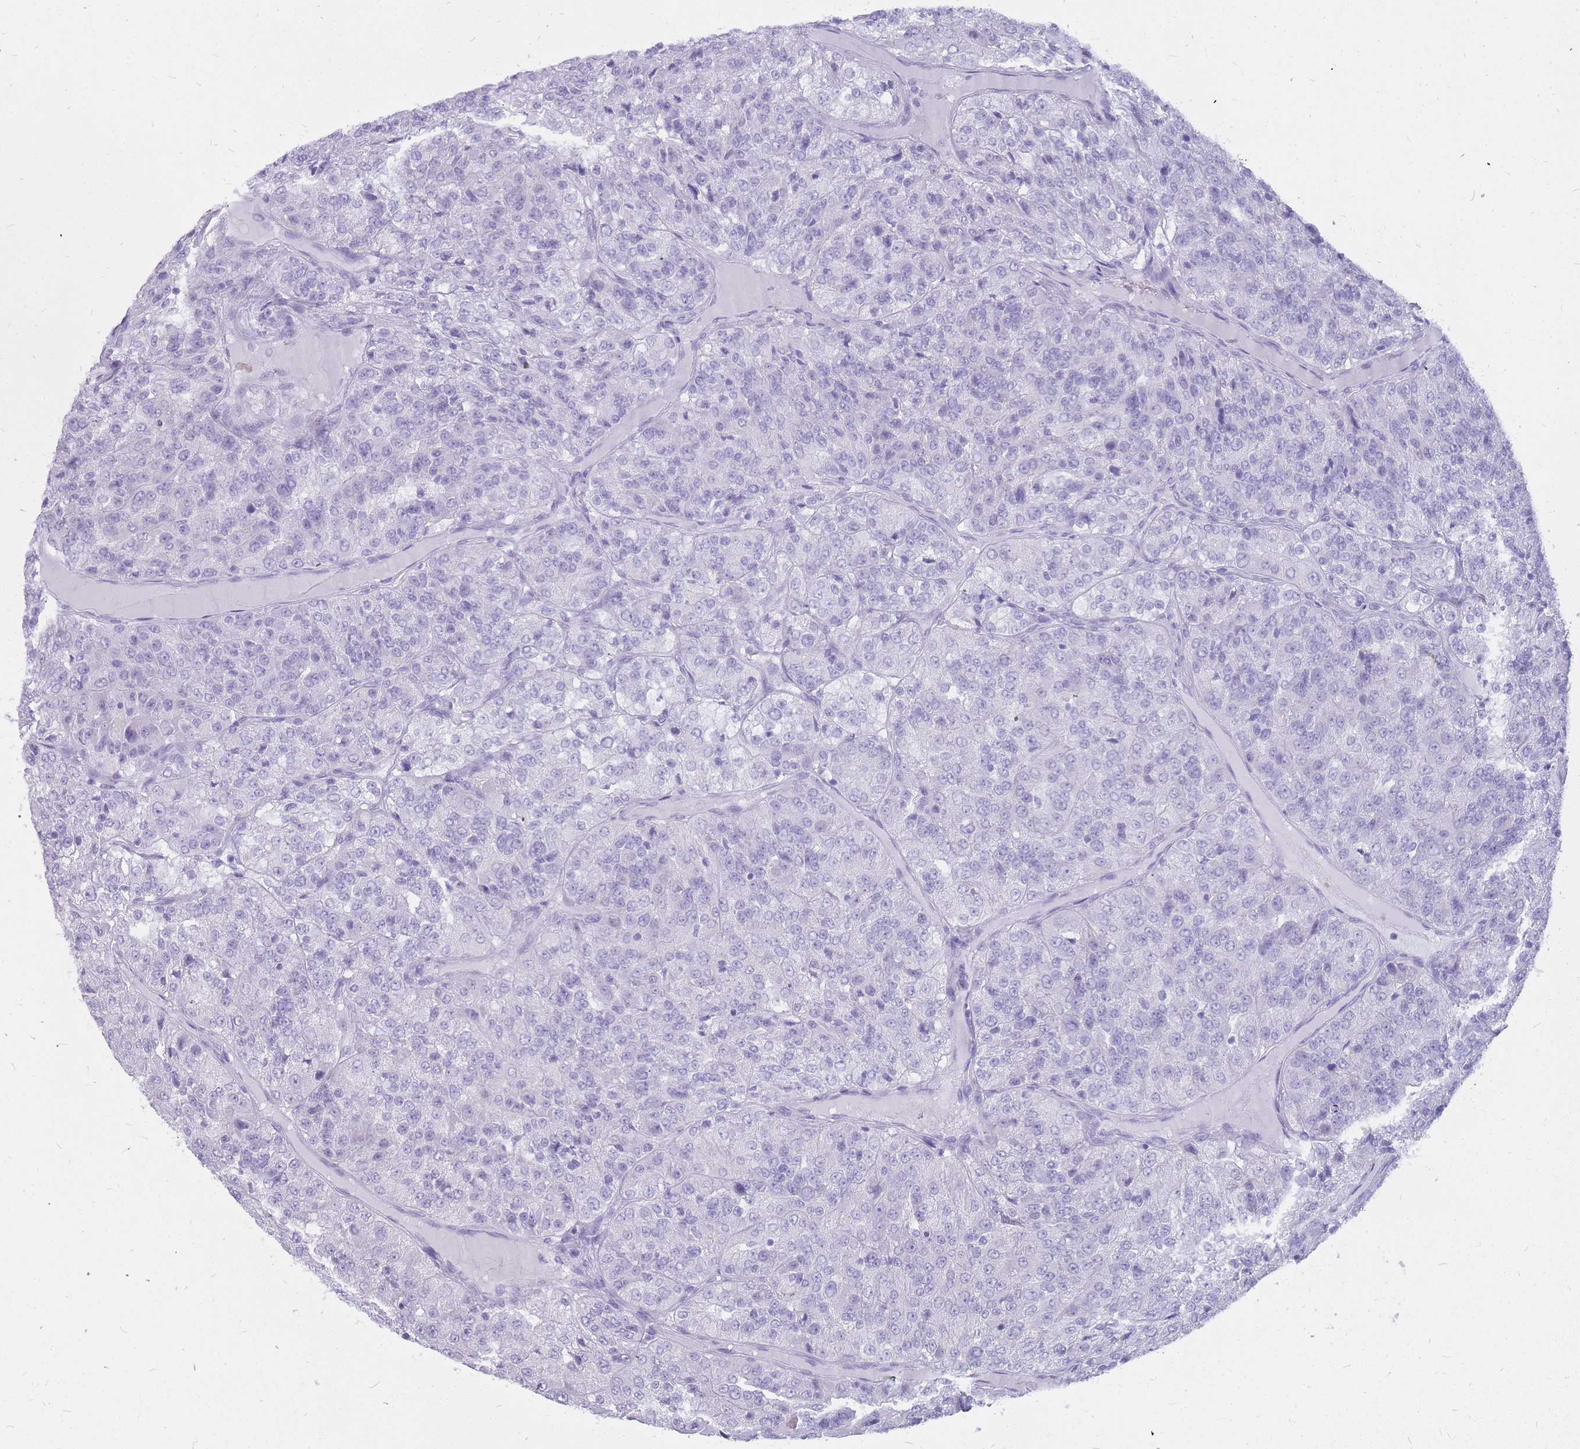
{"staining": {"intensity": "negative", "quantity": "none", "location": "none"}, "tissue": "renal cancer", "cell_type": "Tumor cells", "image_type": "cancer", "snomed": [{"axis": "morphology", "description": "Adenocarcinoma, NOS"}, {"axis": "topography", "description": "Kidney"}], "caption": "Immunohistochemical staining of human renal adenocarcinoma shows no significant expression in tumor cells.", "gene": "INS", "patient": {"sex": "female", "age": 63}}